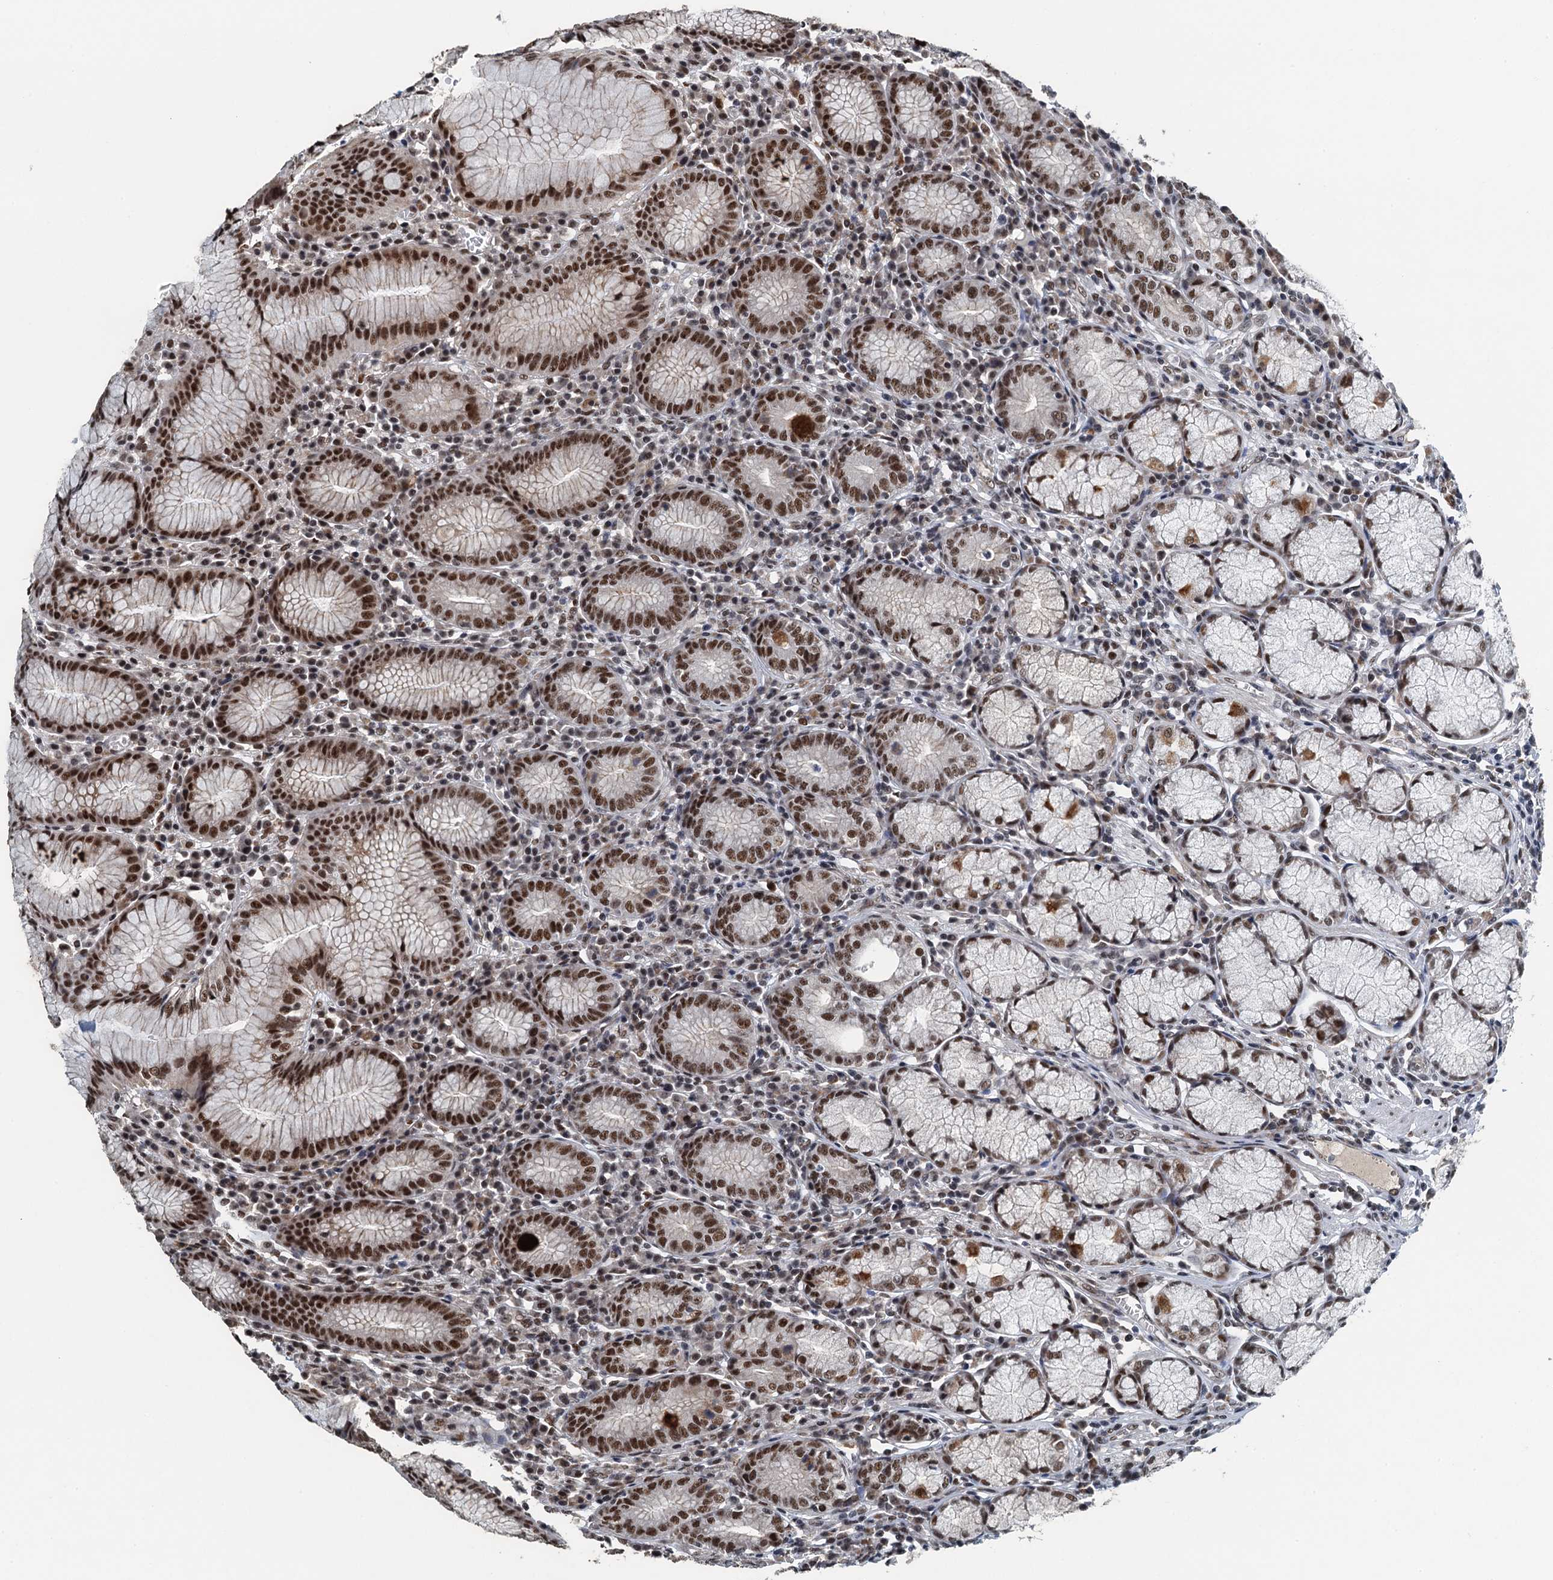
{"staining": {"intensity": "strong", "quantity": ">75%", "location": "cytoplasmic/membranous,nuclear"}, "tissue": "stomach", "cell_type": "Glandular cells", "image_type": "normal", "snomed": [{"axis": "morphology", "description": "Normal tissue, NOS"}, {"axis": "topography", "description": "Stomach"}], "caption": "Immunohistochemistry (IHC) staining of unremarkable stomach, which reveals high levels of strong cytoplasmic/membranous,nuclear positivity in about >75% of glandular cells indicating strong cytoplasmic/membranous,nuclear protein staining. The staining was performed using DAB (brown) for protein detection and nuclei were counterstained in hematoxylin (blue).", "gene": "MTA3", "patient": {"sex": "male", "age": 55}}